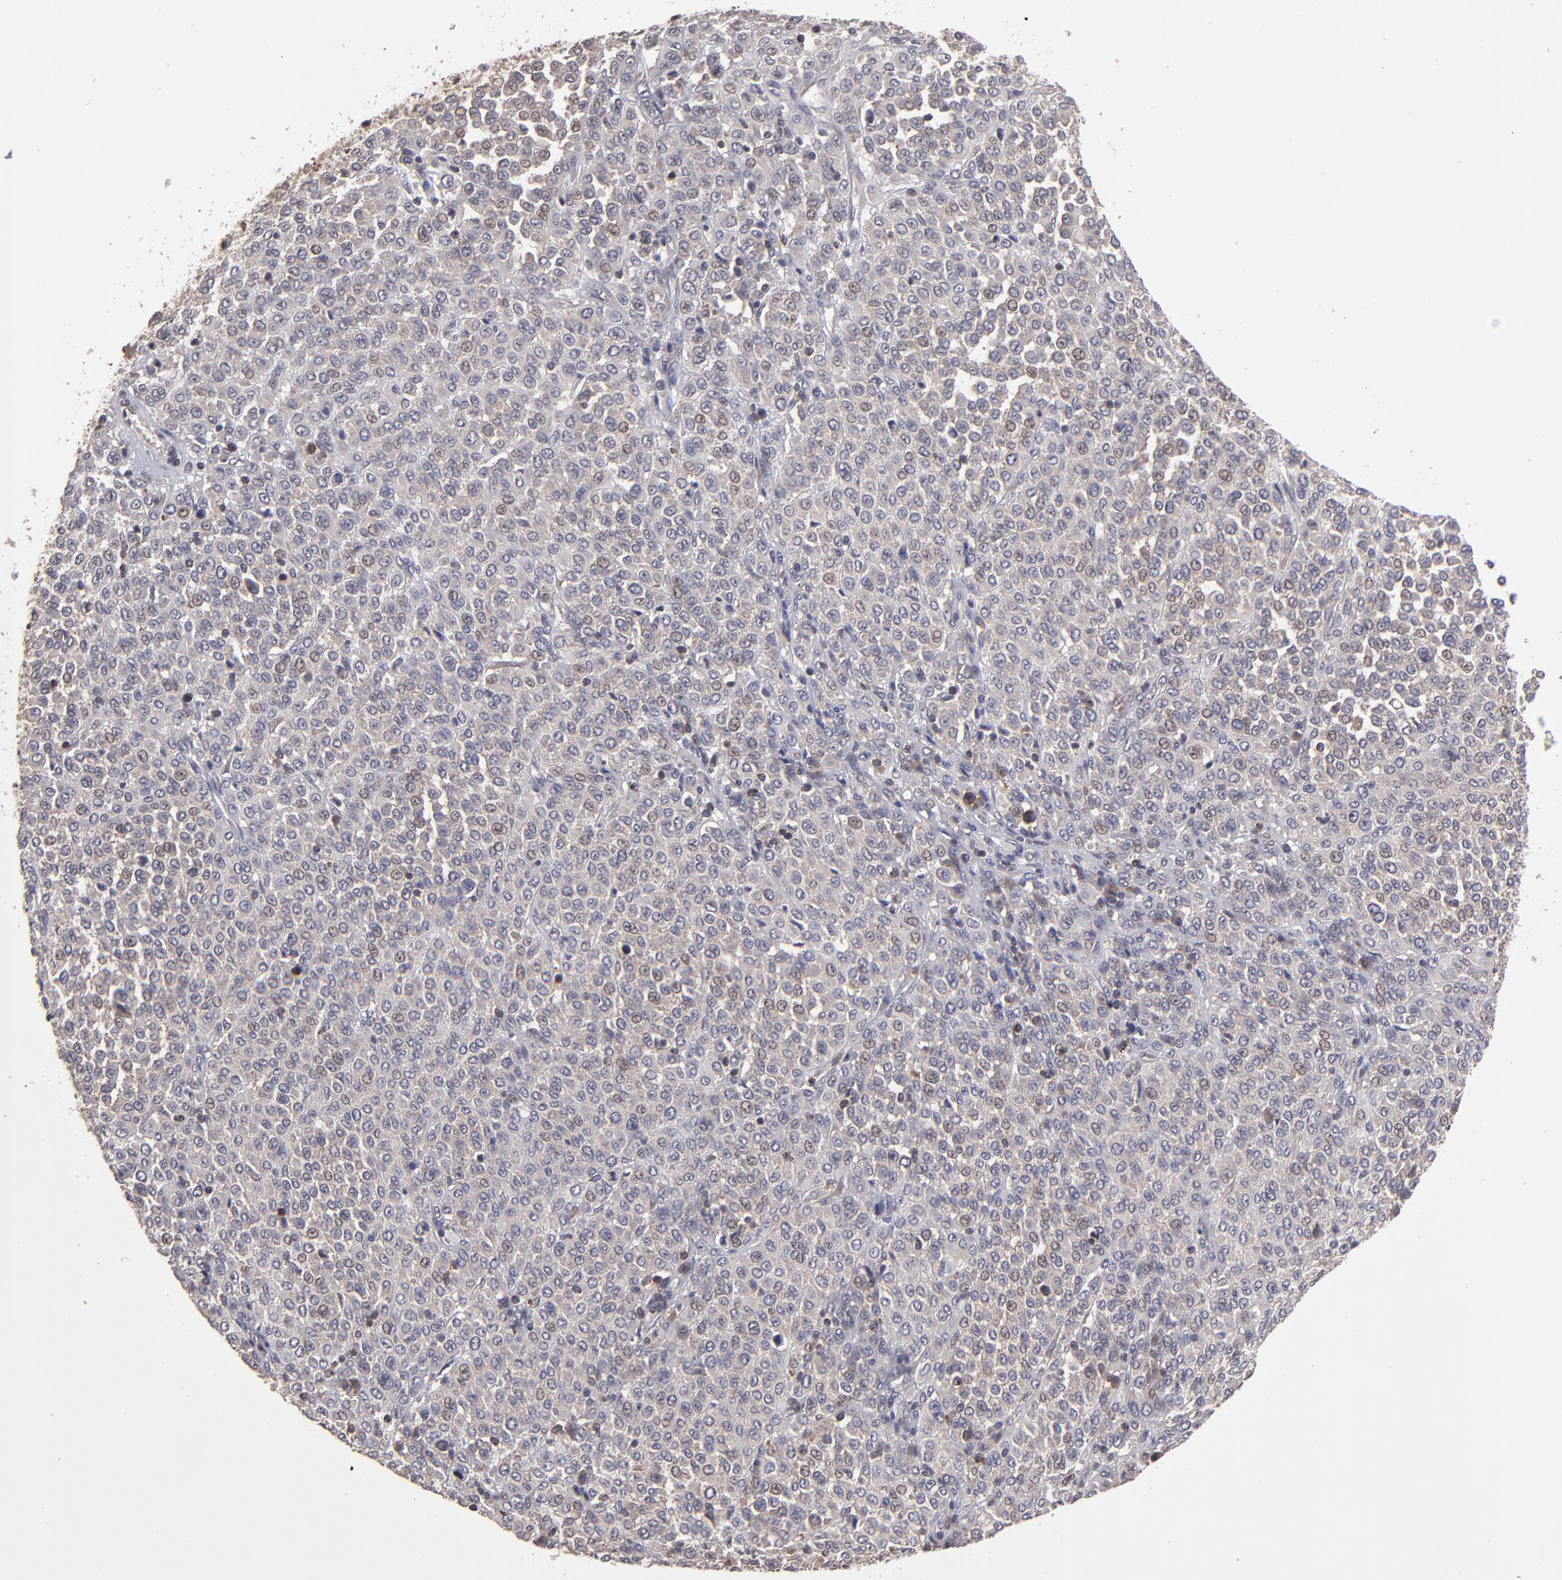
{"staining": {"intensity": "weak", "quantity": "25%-75%", "location": "cytoplasmic/membranous"}, "tissue": "melanoma", "cell_type": "Tumor cells", "image_type": "cancer", "snomed": [{"axis": "morphology", "description": "Malignant melanoma, Metastatic site"}, {"axis": "topography", "description": "Pancreas"}], "caption": "Immunohistochemistry (IHC) of malignant melanoma (metastatic site) demonstrates low levels of weak cytoplasmic/membranous expression in approximately 25%-75% of tumor cells. Immunohistochemistry (IHC) stains the protein of interest in brown and the nuclei are stained blue.", "gene": "NF2", "patient": {"sex": "female", "age": 30}}